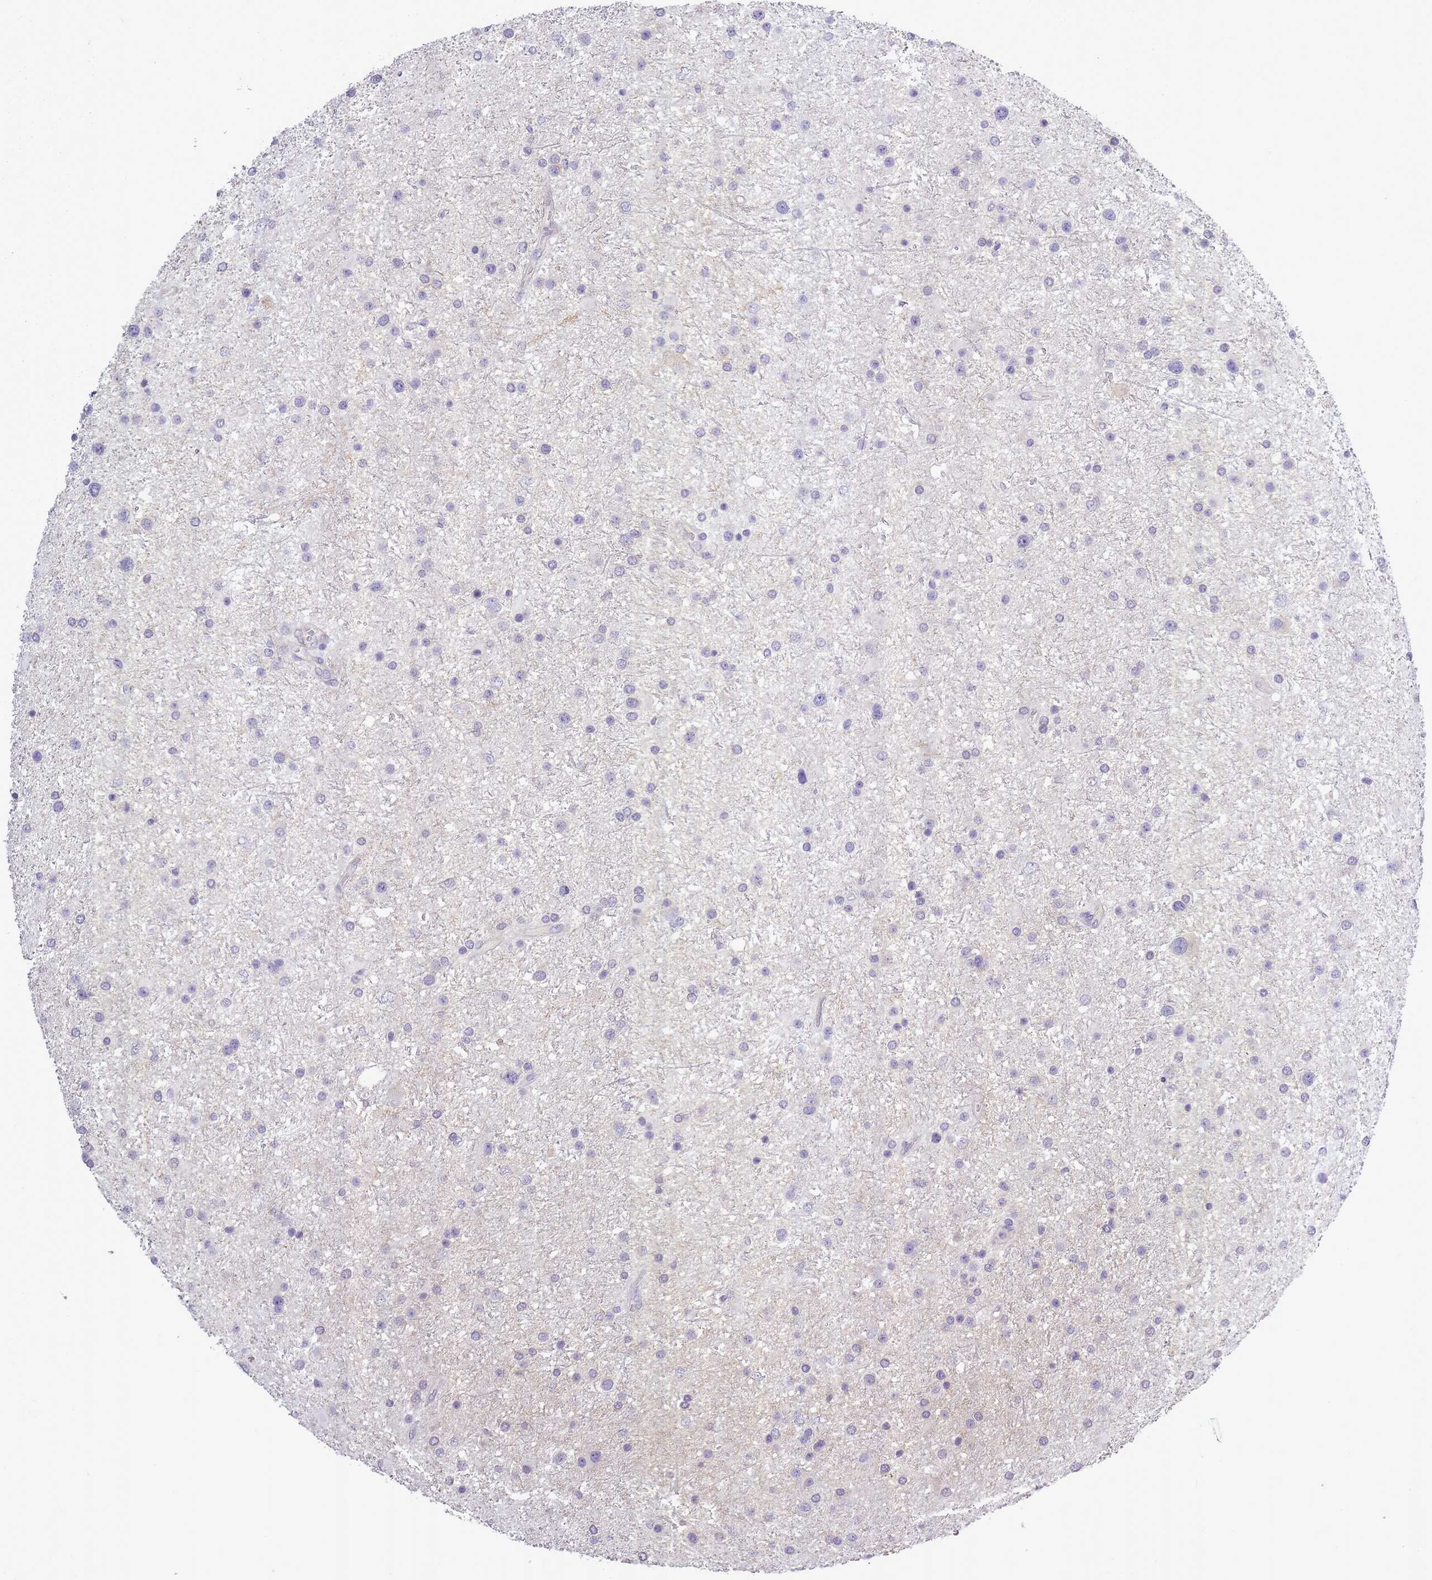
{"staining": {"intensity": "negative", "quantity": "none", "location": "none"}, "tissue": "glioma", "cell_type": "Tumor cells", "image_type": "cancer", "snomed": [{"axis": "morphology", "description": "Glioma, malignant, Low grade"}, {"axis": "topography", "description": "Brain"}], "caption": "This is a micrograph of immunohistochemistry staining of glioma, which shows no positivity in tumor cells.", "gene": "SLC8A2", "patient": {"sex": "female", "age": 32}}